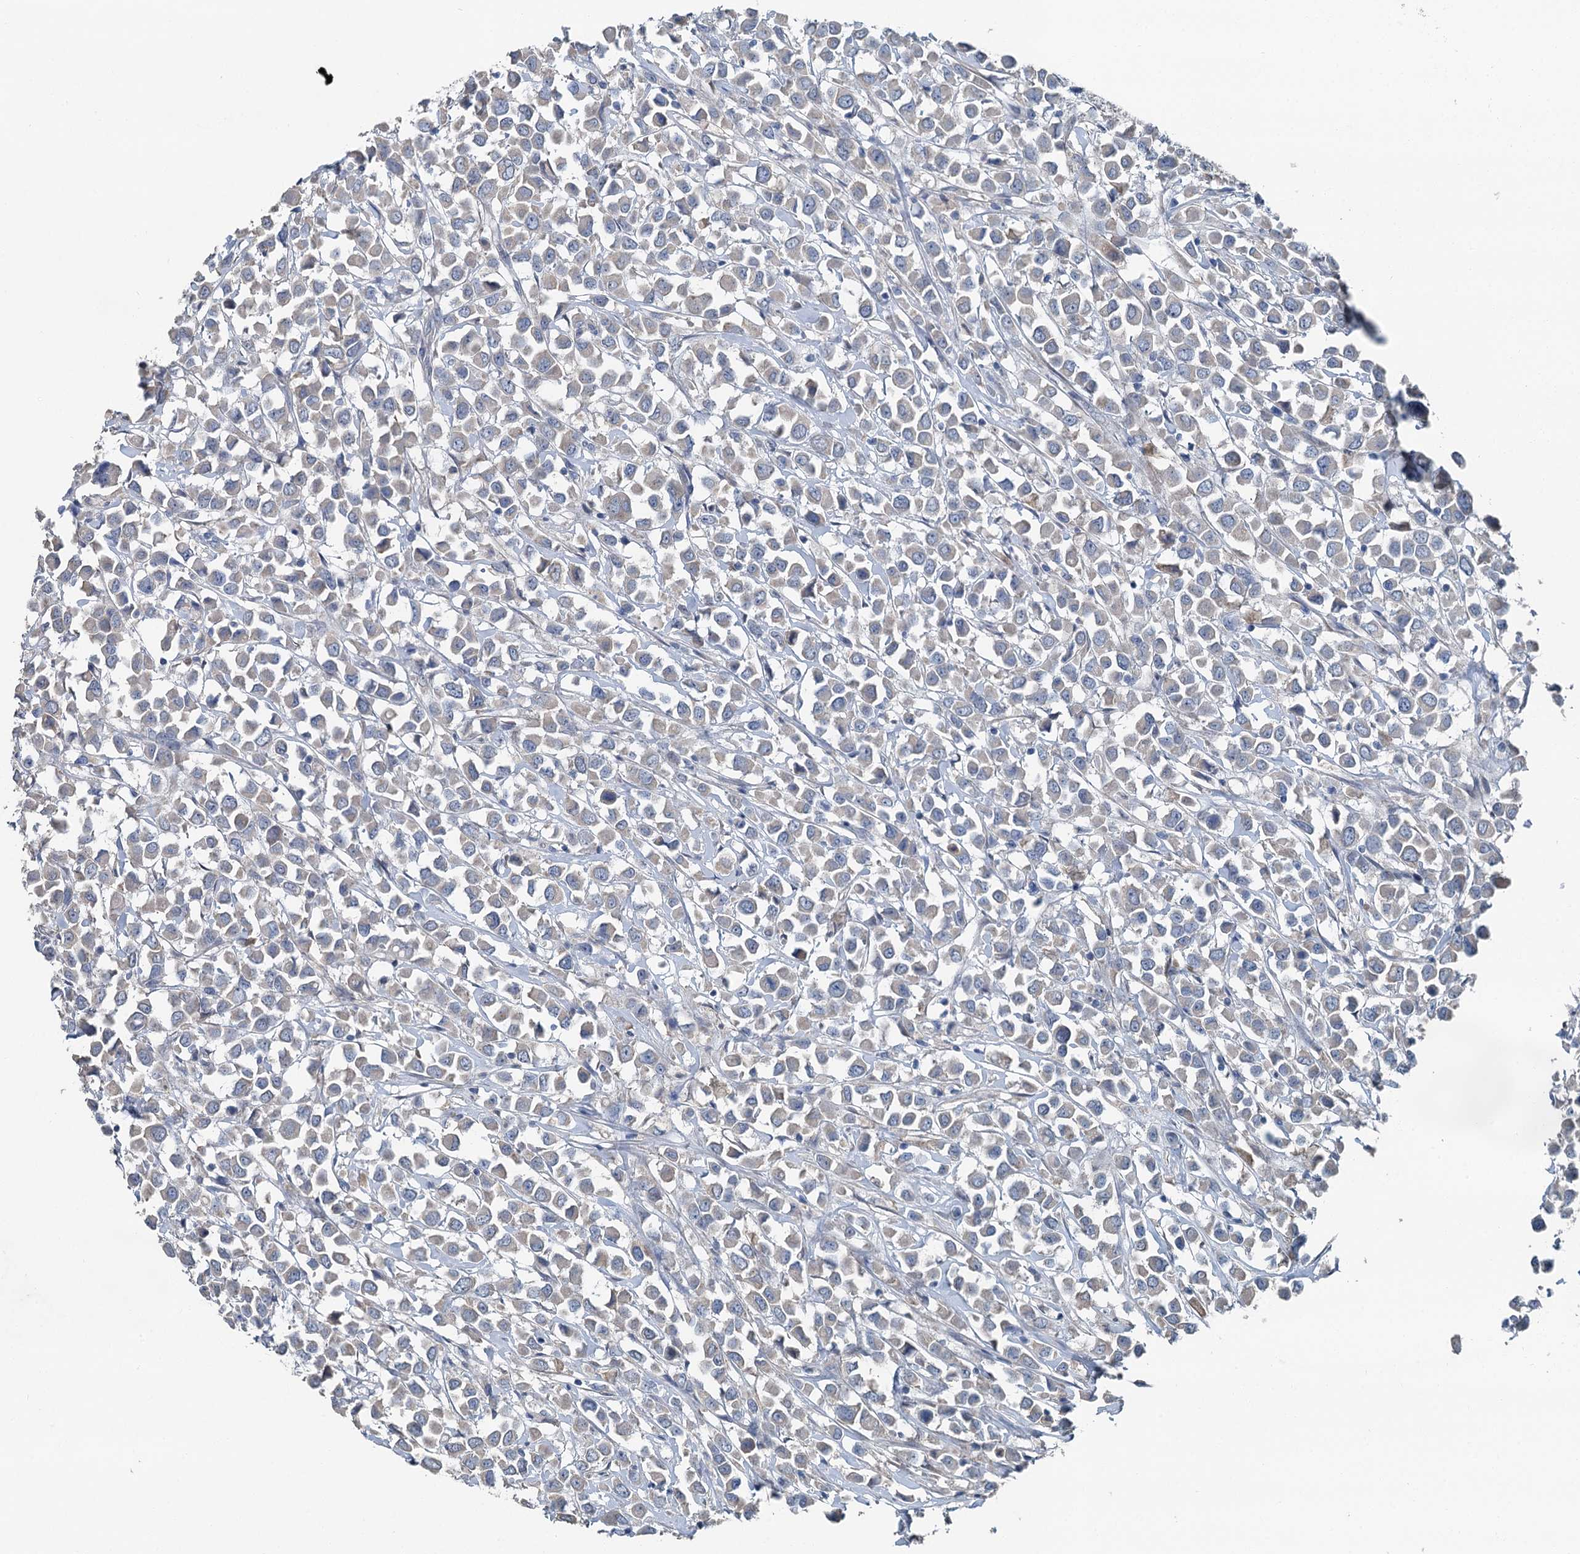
{"staining": {"intensity": "negative", "quantity": "none", "location": "none"}, "tissue": "breast cancer", "cell_type": "Tumor cells", "image_type": "cancer", "snomed": [{"axis": "morphology", "description": "Duct carcinoma"}, {"axis": "topography", "description": "Breast"}], "caption": "A micrograph of human intraductal carcinoma (breast) is negative for staining in tumor cells.", "gene": "C6orf120", "patient": {"sex": "female", "age": 61}}